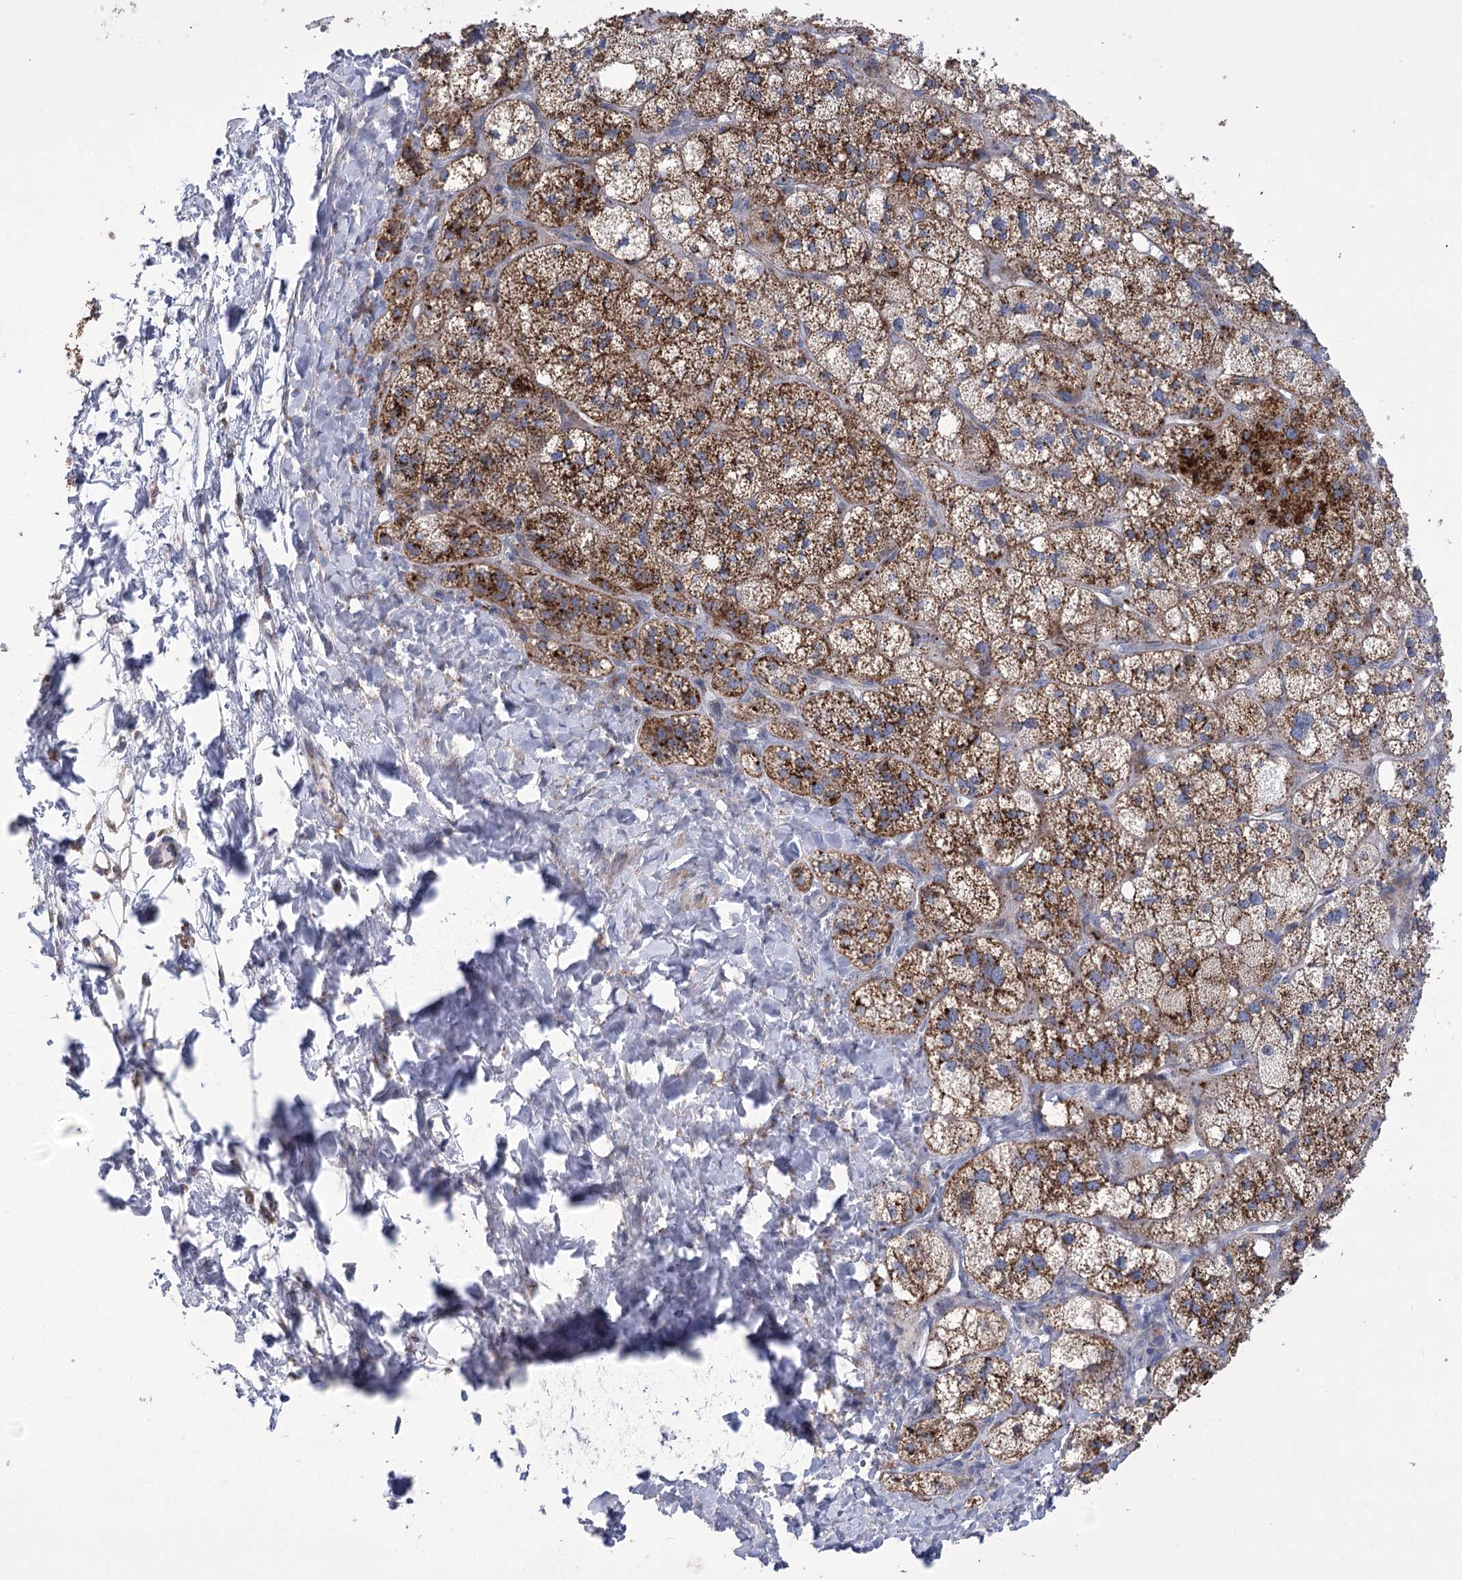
{"staining": {"intensity": "strong", "quantity": ">75%", "location": "cytoplasmic/membranous"}, "tissue": "adrenal gland", "cell_type": "Glandular cells", "image_type": "normal", "snomed": [{"axis": "morphology", "description": "Normal tissue, NOS"}, {"axis": "topography", "description": "Adrenal gland"}], "caption": "This photomicrograph exhibits unremarkable adrenal gland stained with immunohistochemistry to label a protein in brown. The cytoplasmic/membranous of glandular cells show strong positivity for the protein. Nuclei are counter-stained blue.", "gene": "NME7", "patient": {"sex": "male", "age": 61}}